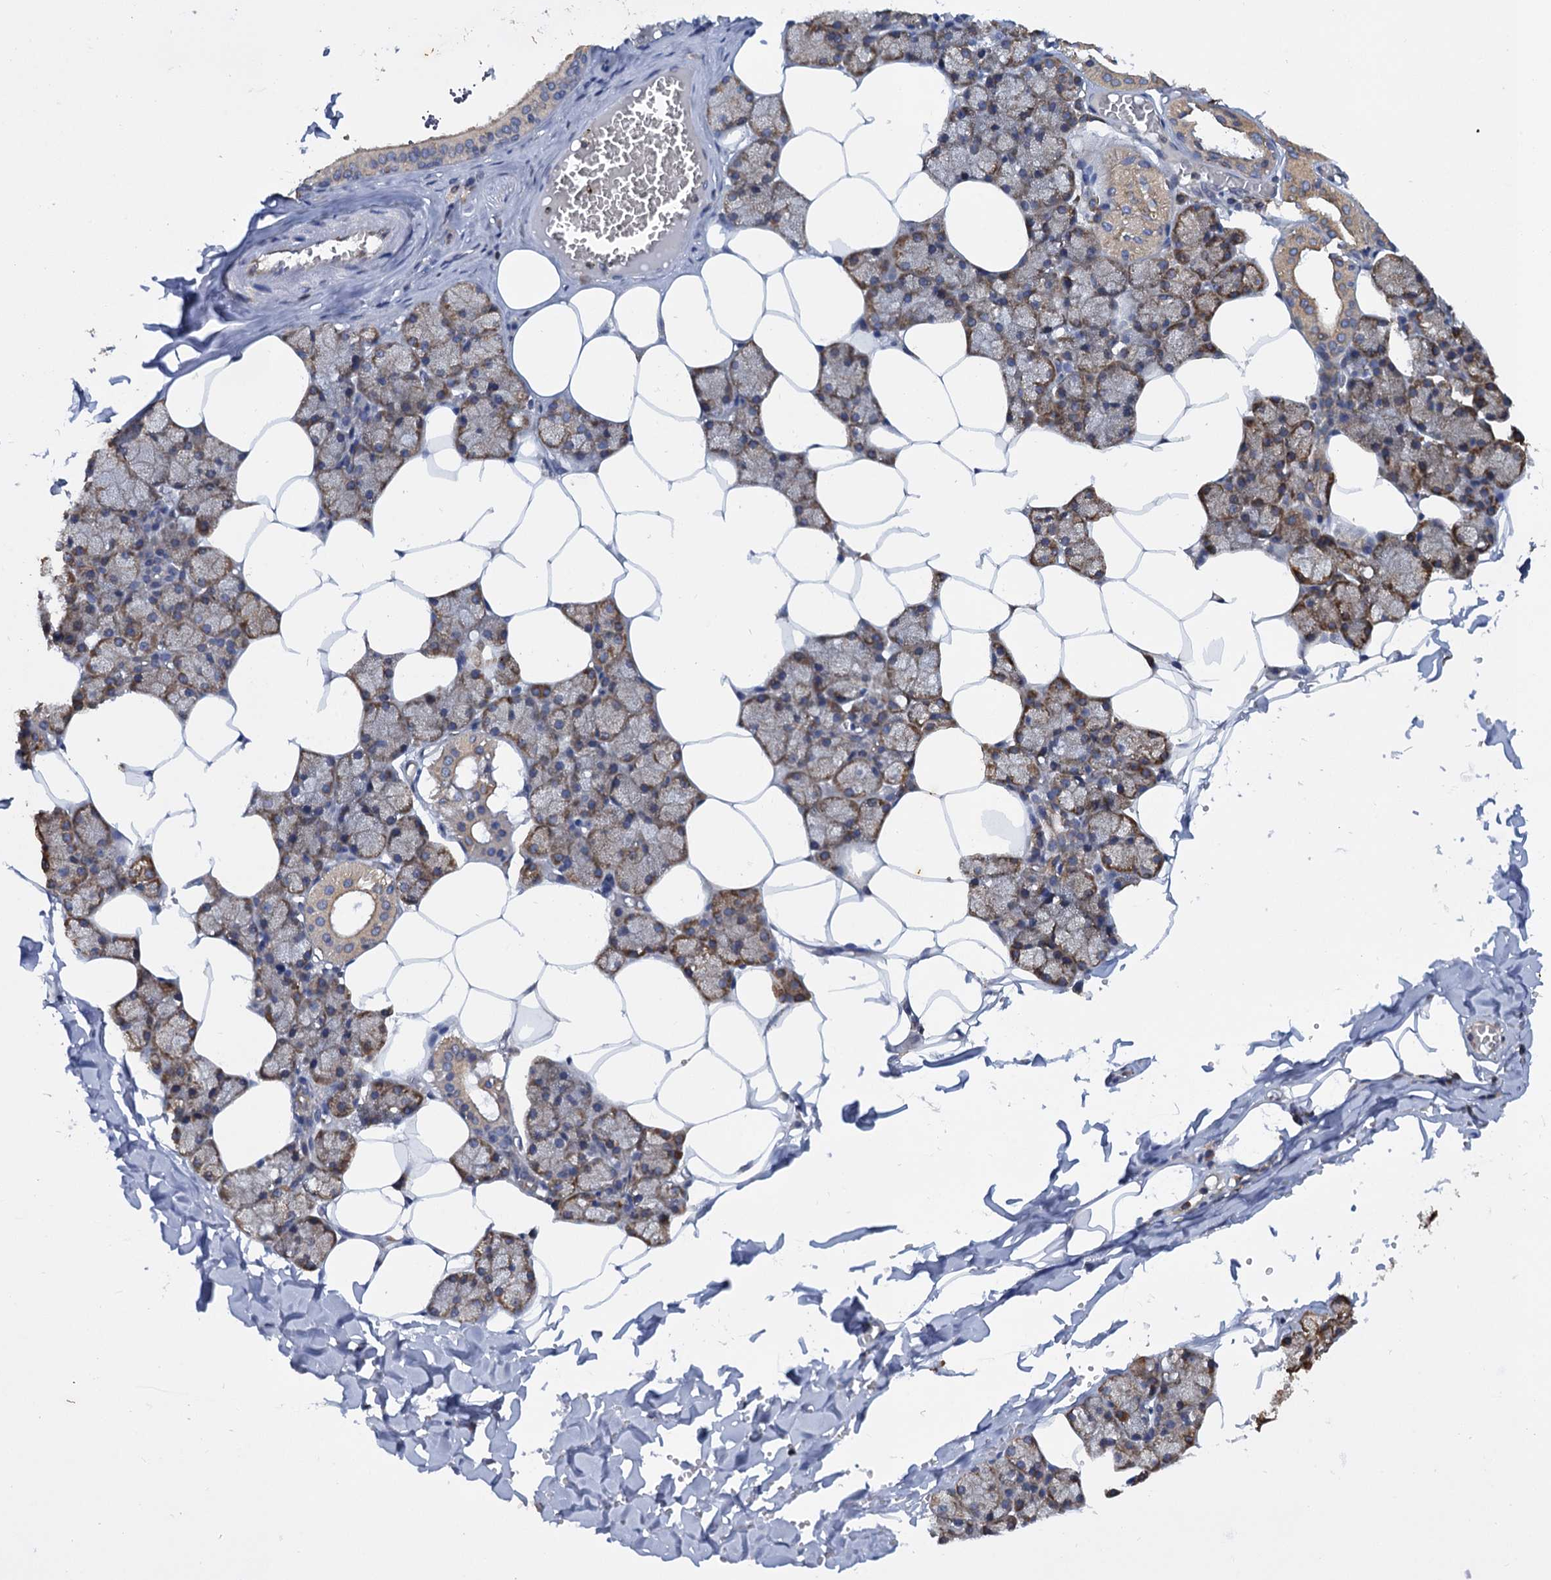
{"staining": {"intensity": "moderate", "quantity": "25%-75%", "location": "cytoplasmic/membranous"}, "tissue": "salivary gland", "cell_type": "Glandular cells", "image_type": "normal", "snomed": [{"axis": "morphology", "description": "Normal tissue, NOS"}, {"axis": "topography", "description": "Salivary gland"}], "caption": "Protein expression analysis of benign salivary gland demonstrates moderate cytoplasmic/membranous expression in approximately 25%-75% of glandular cells. (DAB IHC with brightfield microscopy, high magnification).", "gene": "ARMC5", "patient": {"sex": "male", "age": 62}}